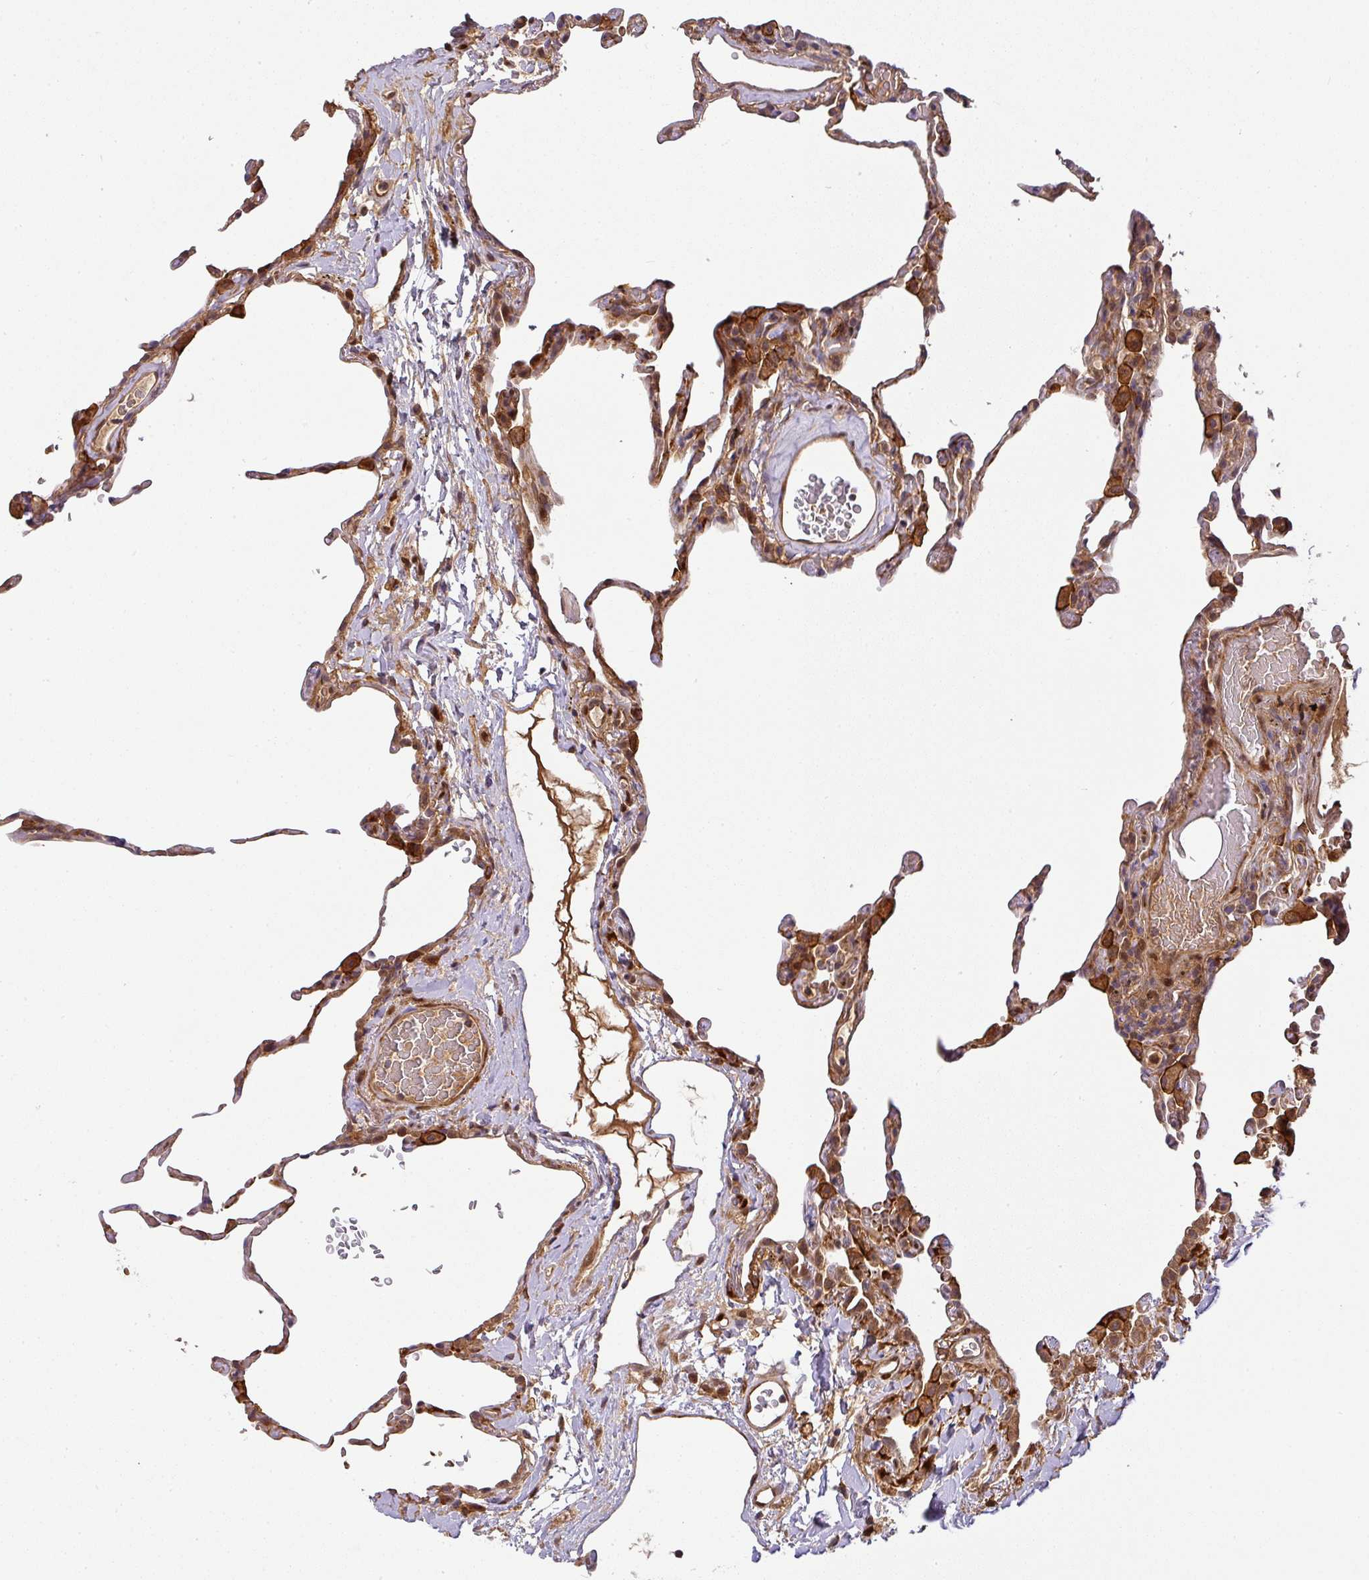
{"staining": {"intensity": "moderate", "quantity": "25%-75%", "location": "cytoplasmic/membranous"}, "tissue": "lung", "cell_type": "Alveolar cells", "image_type": "normal", "snomed": [{"axis": "morphology", "description": "Normal tissue, NOS"}, {"axis": "topography", "description": "Lung"}], "caption": "High-power microscopy captured an immunohistochemistry (IHC) photomicrograph of unremarkable lung, revealing moderate cytoplasmic/membranous expression in about 25%-75% of alveolar cells. (Stains: DAB in brown, nuclei in blue, Microscopy: brightfield microscopy at high magnification).", "gene": "MALSU1", "patient": {"sex": "female", "age": 57}}